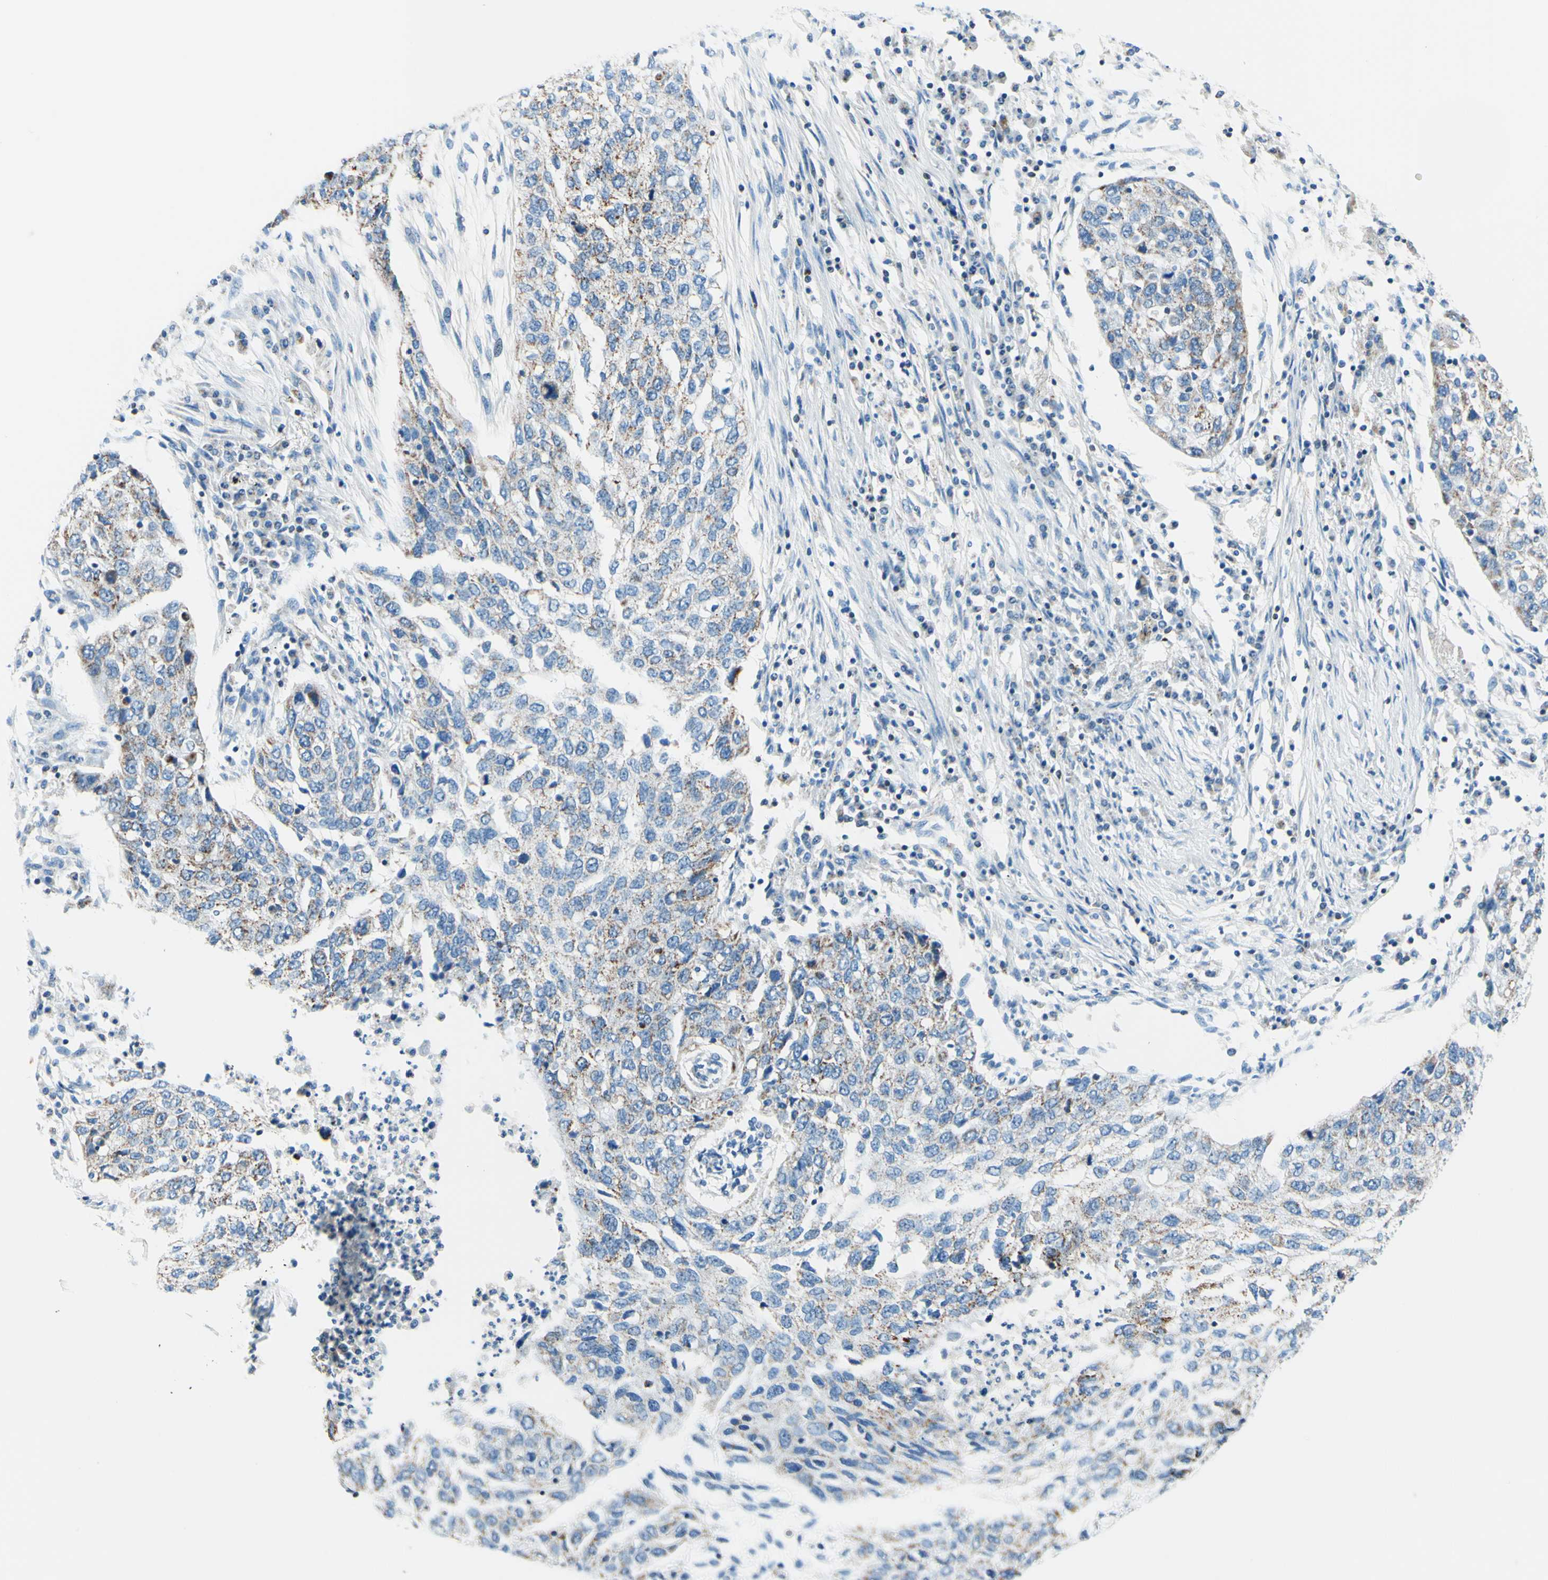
{"staining": {"intensity": "weak", "quantity": "25%-75%", "location": "cytoplasmic/membranous"}, "tissue": "lung cancer", "cell_type": "Tumor cells", "image_type": "cancer", "snomed": [{"axis": "morphology", "description": "Squamous cell carcinoma, NOS"}, {"axis": "topography", "description": "Lung"}], "caption": "Human lung cancer (squamous cell carcinoma) stained for a protein (brown) displays weak cytoplasmic/membranous positive positivity in approximately 25%-75% of tumor cells.", "gene": "CBX7", "patient": {"sex": "female", "age": 63}}